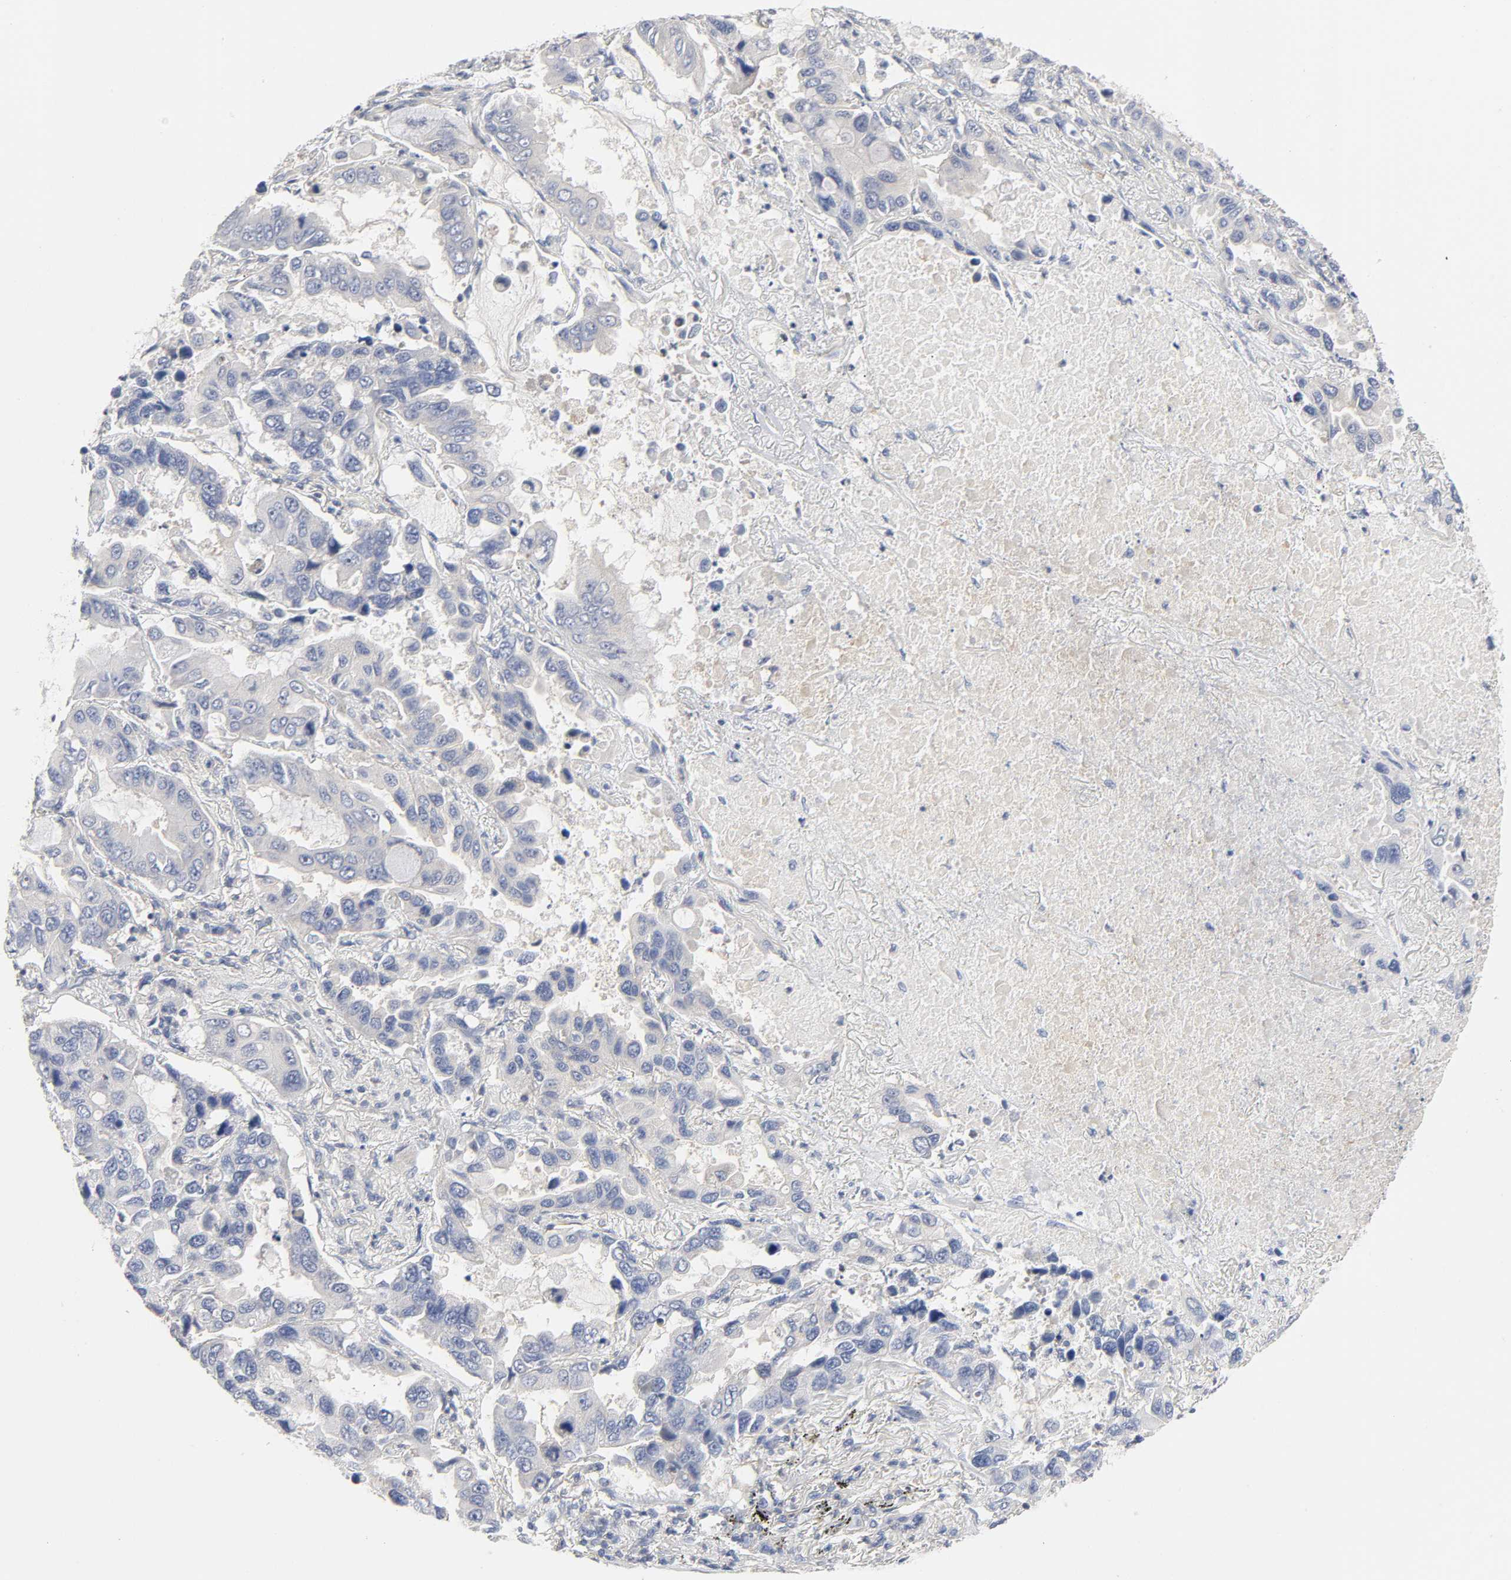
{"staining": {"intensity": "negative", "quantity": "none", "location": "none"}, "tissue": "lung cancer", "cell_type": "Tumor cells", "image_type": "cancer", "snomed": [{"axis": "morphology", "description": "Adenocarcinoma, NOS"}, {"axis": "topography", "description": "Lung"}], "caption": "The micrograph exhibits no staining of tumor cells in lung adenocarcinoma.", "gene": "ROCK1", "patient": {"sex": "male", "age": 64}}